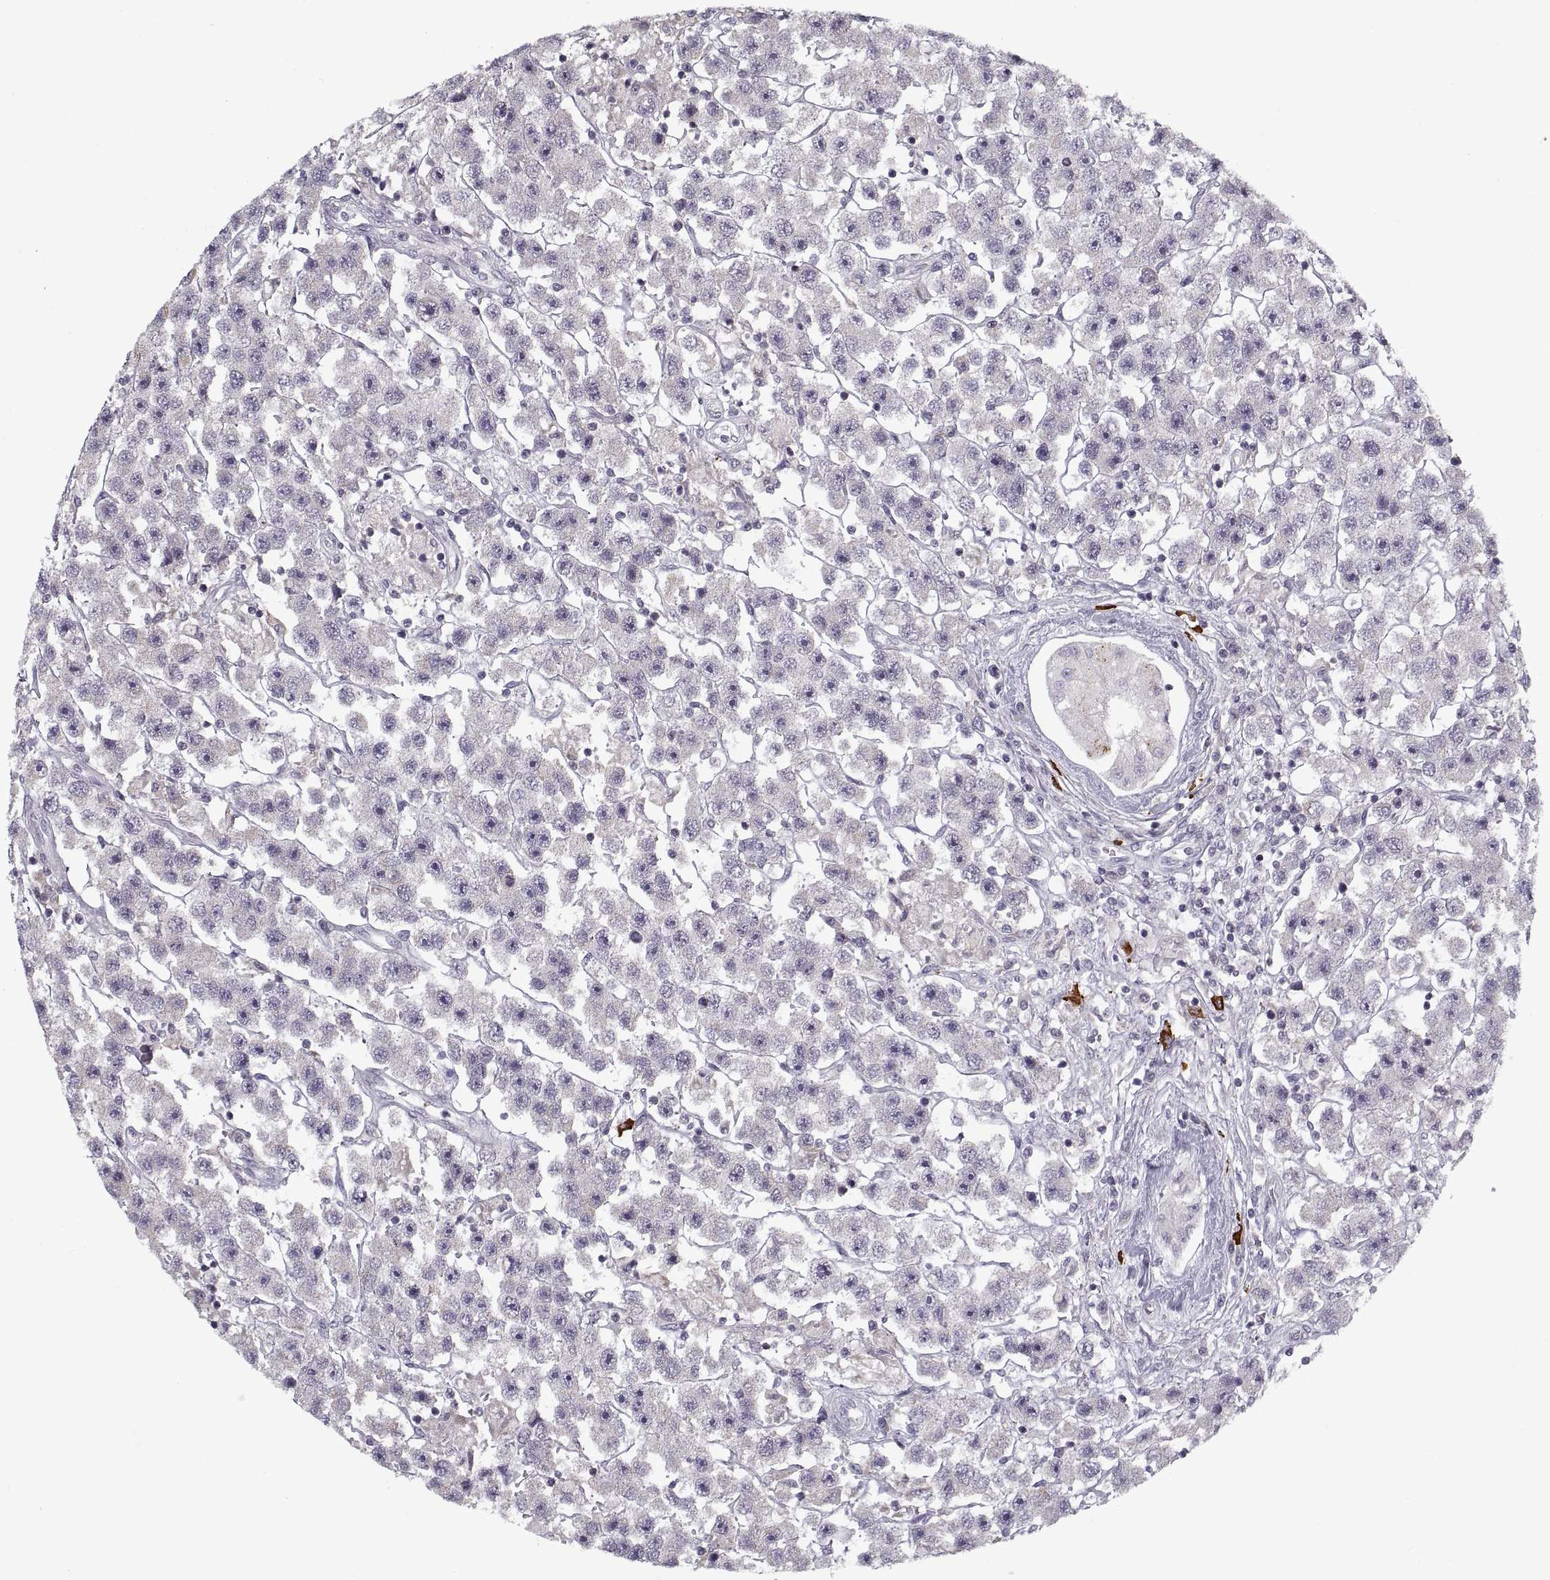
{"staining": {"intensity": "negative", "quantity": "none", "location": "none"}, "tissue": "testis cancer", "cell_type": "Tumor cells", "image_type": "cancer", "snomed": [{"axis": "morphology", "description": "Seminoma, NOS"}, {"axis": "topography", "description": "Testis"}], "caption": "Tumor cells show no significant positivity in testis cancer. (Stains: DAB (3,3'-diaminobenzidine) IHC with hematoxylin counter stain, Microscopy: brightfield microscopy at high magnification).", "gene": "GAD2", "patient": {"sex": "male", "age": 45}}